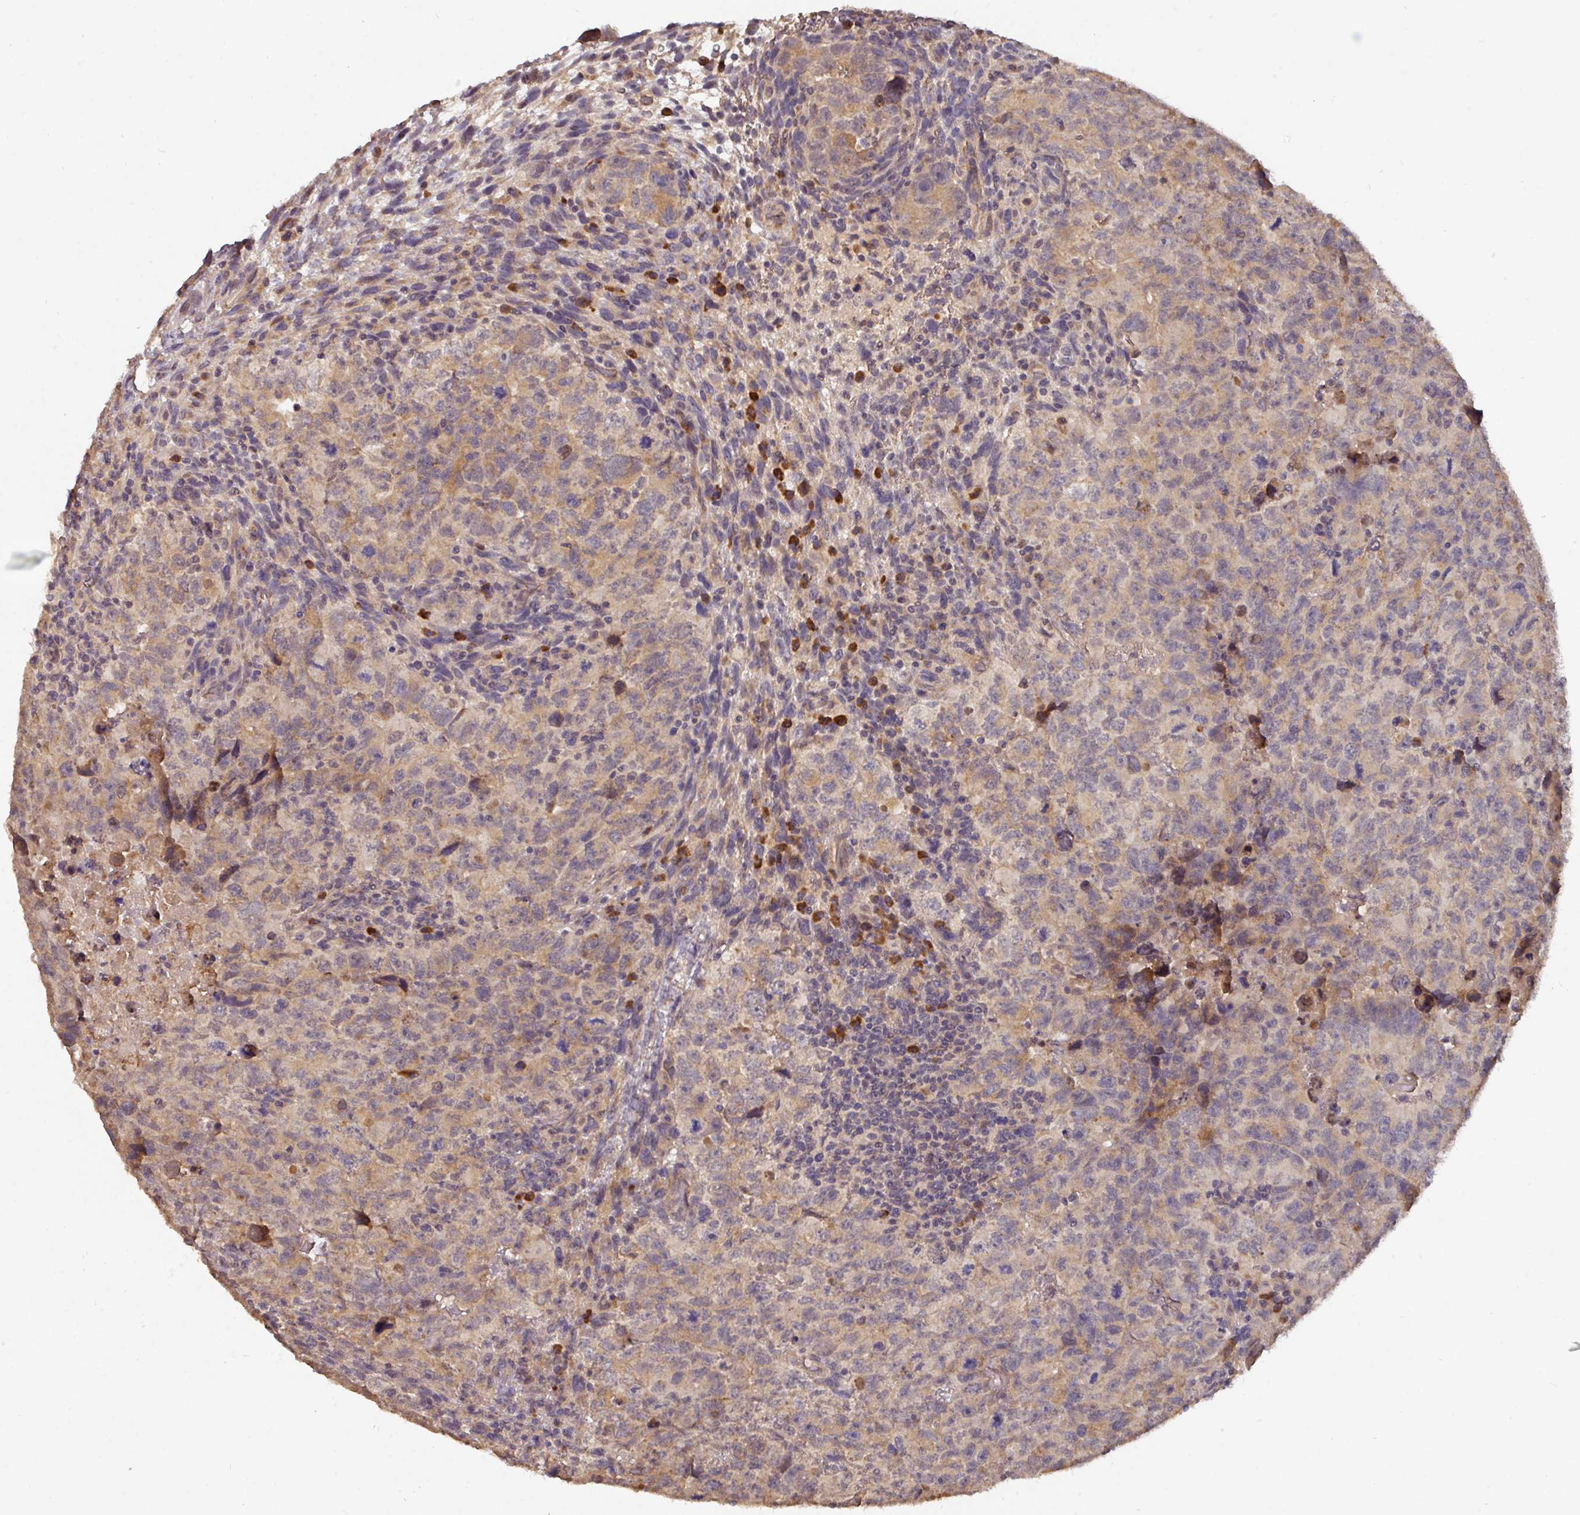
{"staining": {"intensity": "moderate", "quantity": ">75%", "location": "cytoplasmic/membranous"}, "tissue": "testis cancer", "cell_type": "Tumor cells", "image_type": "cancer", "snomed": [{"axis": "morphology", "description": "Carcinoma, Embryonal, NOS"}, {"axis": "topography", "description": "Testis"}], "caption": "Testis embryonal carcinoma stained for a protein (brown) reveals moderate cytoplasmic/membranous positive positivity in approximately >75% of tumor cells.", "gene": "ACVR2B", "patient": {"sex": "male", "age": 24}}